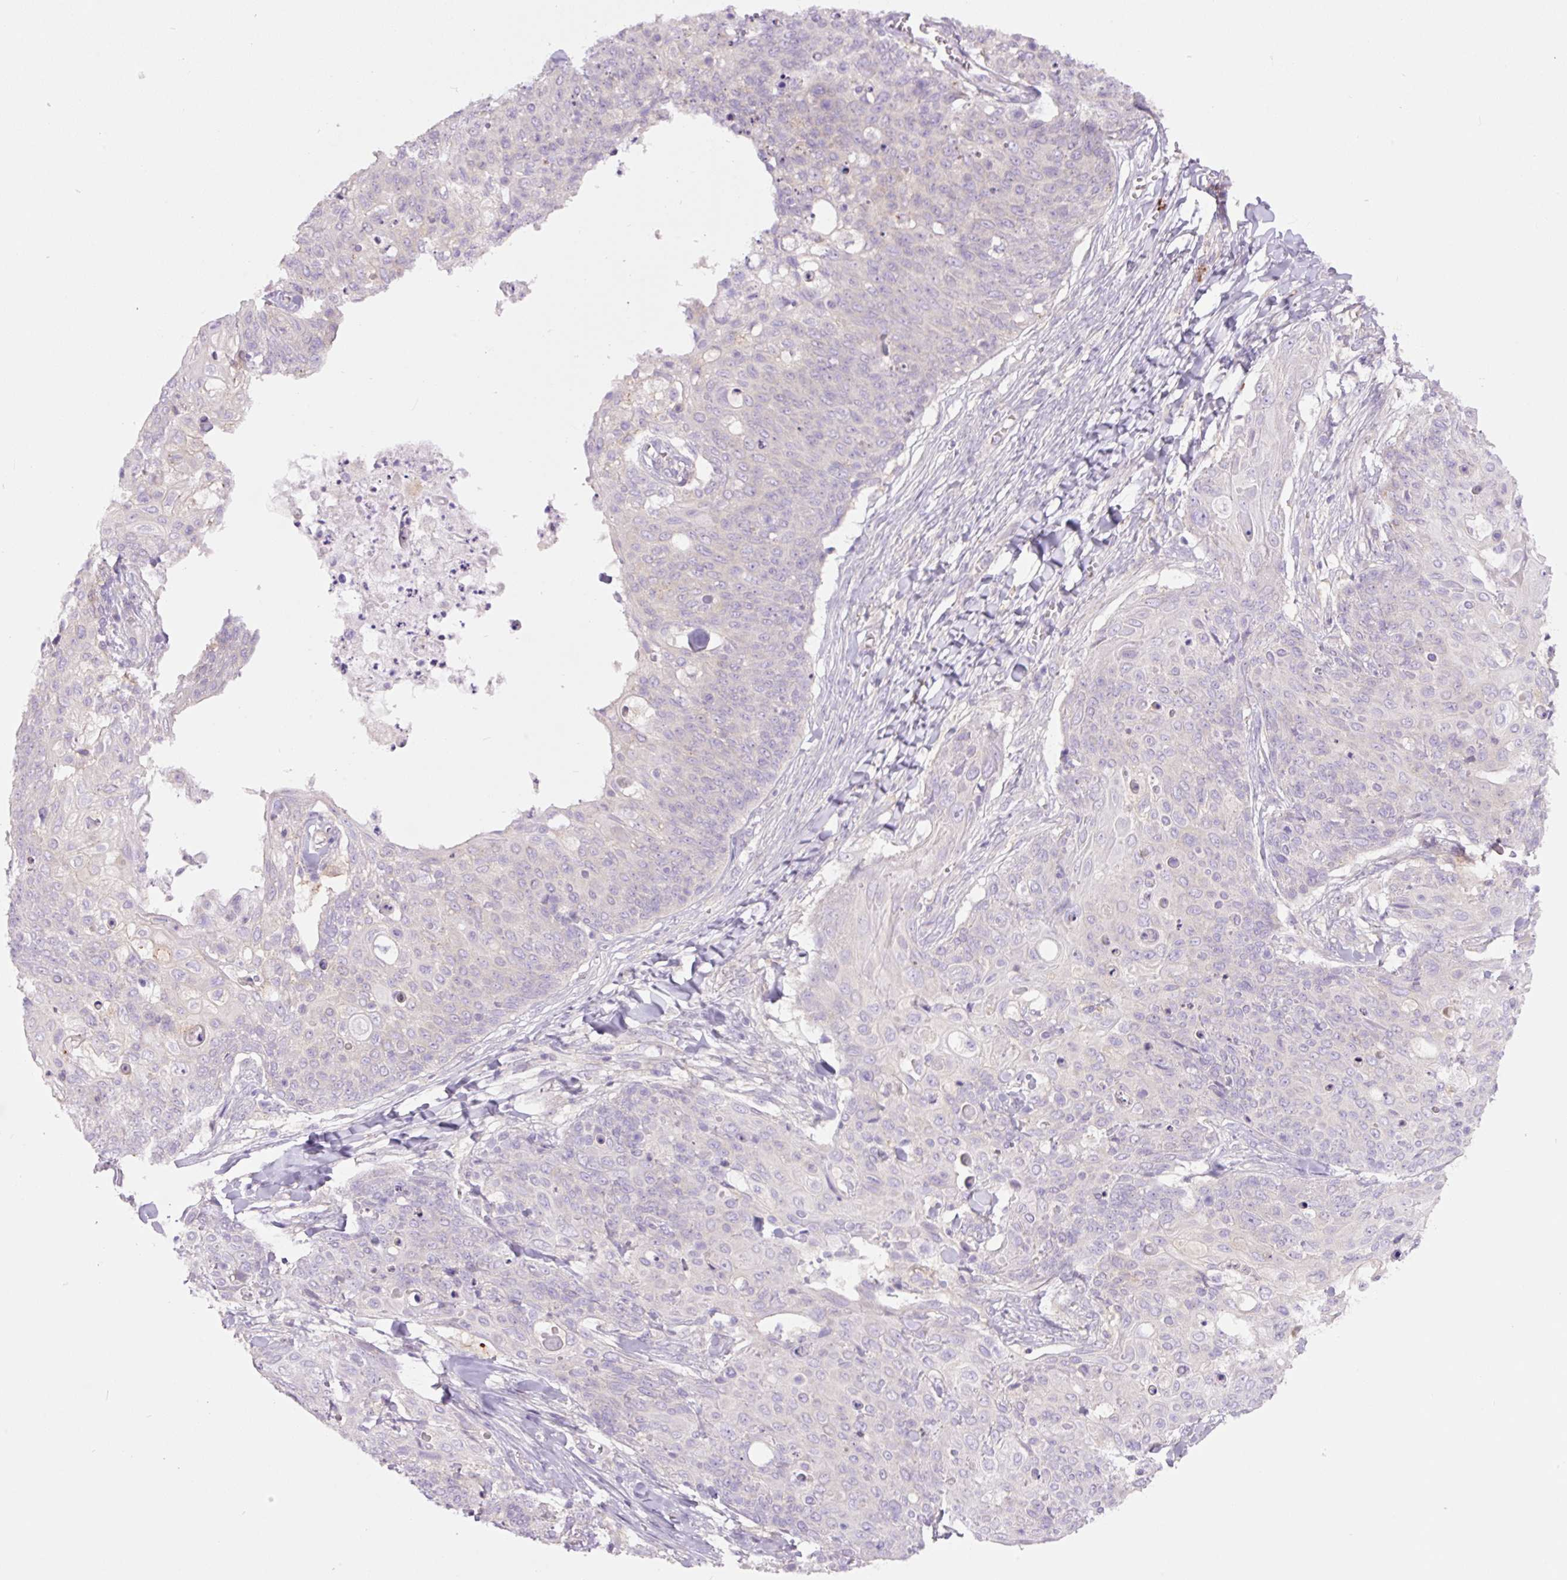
{"staining": {"intensity": "negative", "quantity": "none", "location": "none"}, "tissue": "skin cancer", "cell_type": "Tumor cells", "image_type": "cancer", "snomed": [{"axis": "morphology", "description": "Squamous cell carcinoma, NOS"}, {"axis": "topography", "description": "Skin"}, {"axis": "topography", "description": "Vulva"}], "caption": "Tumor cells show no significant protein expression in skin cancer (squamous cell carcinoma).", "gene": "SH2D6", "patient": {"sex": "female", "age": 85}}